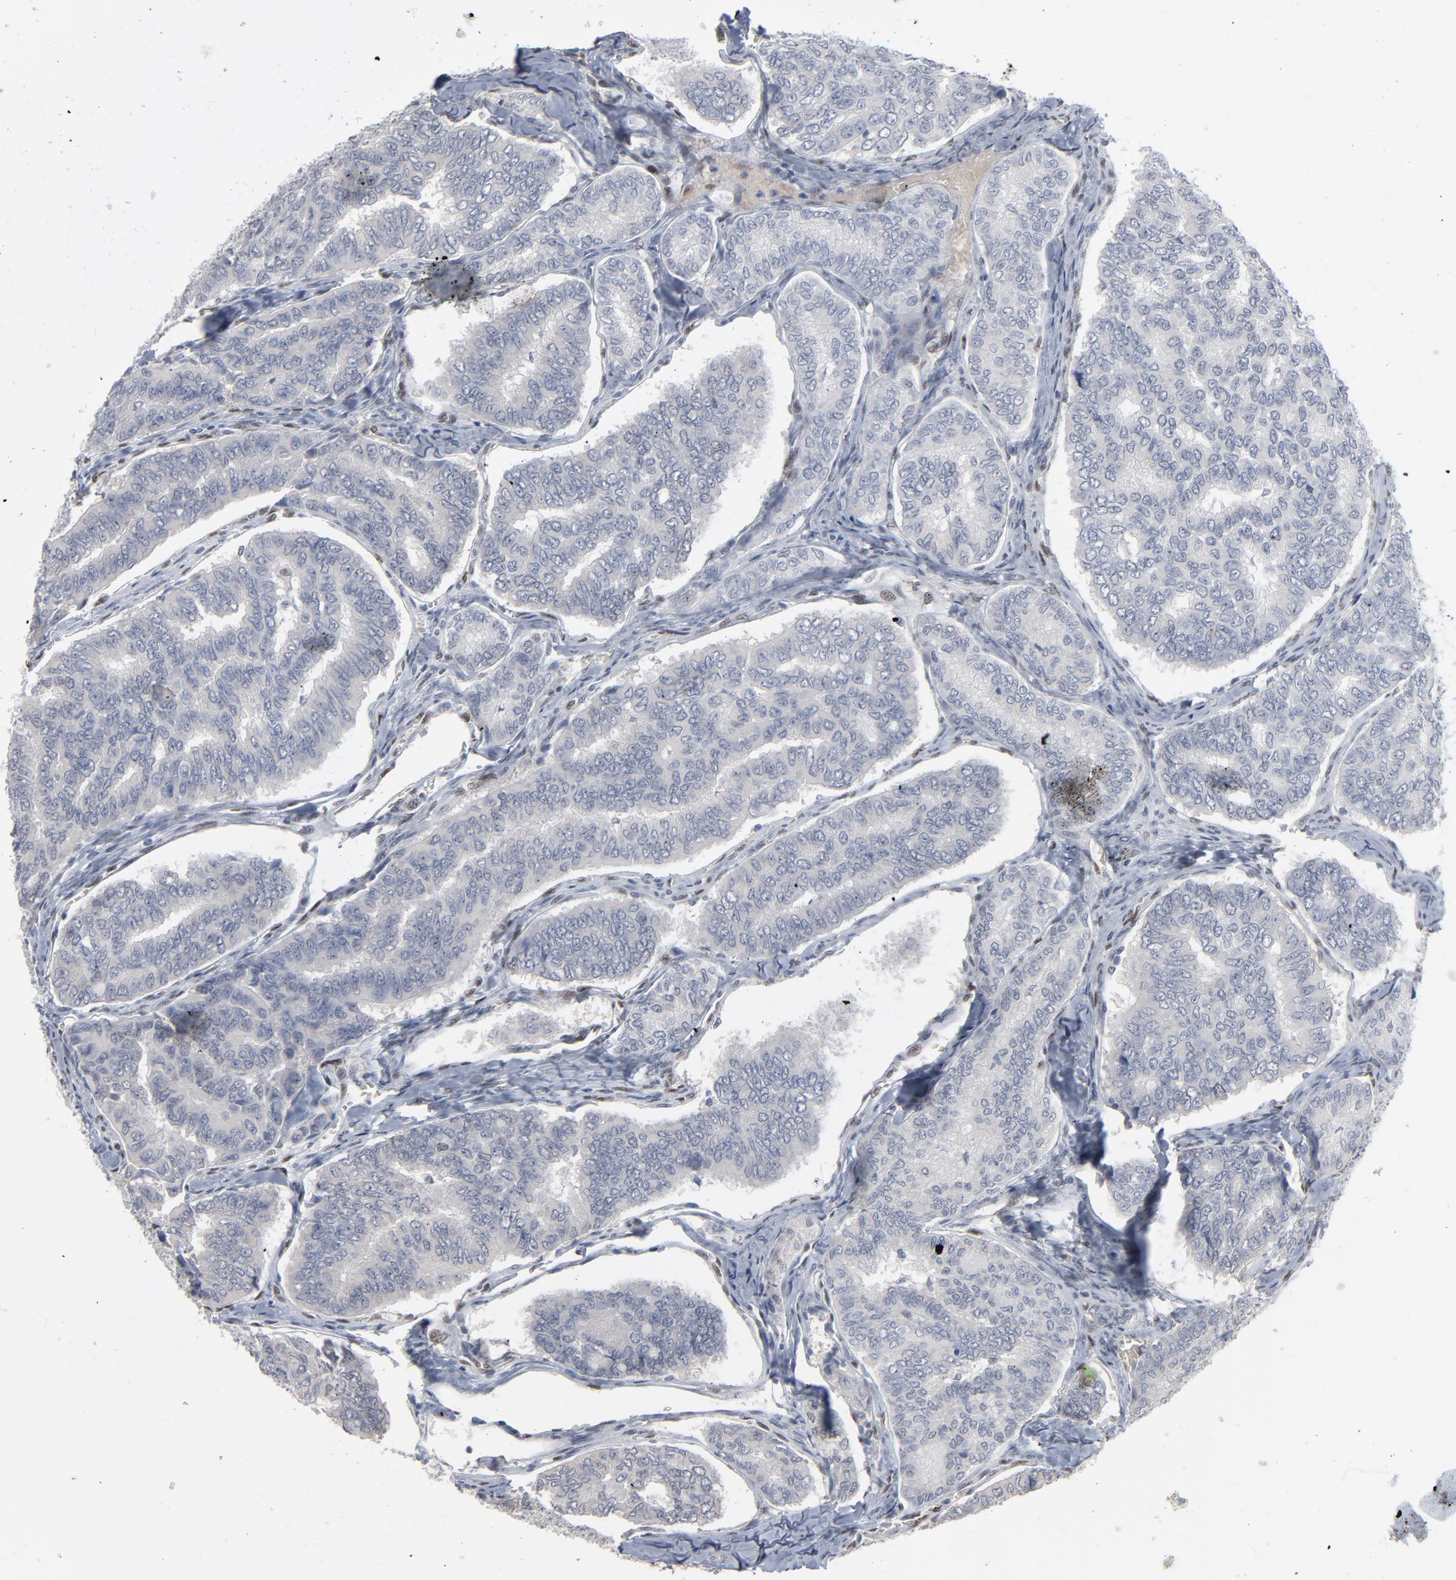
{"staining": {"intensity": "negative", "quantity": "none", "location": "none"}, "tissue": "thyroid cancer", "cell_type": "Tumor cells", "image_type": "cancer", "snomed": [{"axis": "morphology", "description": "Papillary adenocarcinoma, NOS"}, {"axis": "topography", "description": "Thyroid gland"}], "caption": "This photomicrograph is of thyroid cancer (papillary adenocarcinoma) stained with IHC to label a protein in brown with the nuclei are counter-stained blue. There is no positivity in tumor cells.", "gene": "ATF7", "patient": {"sex": "female", "age": 35}}